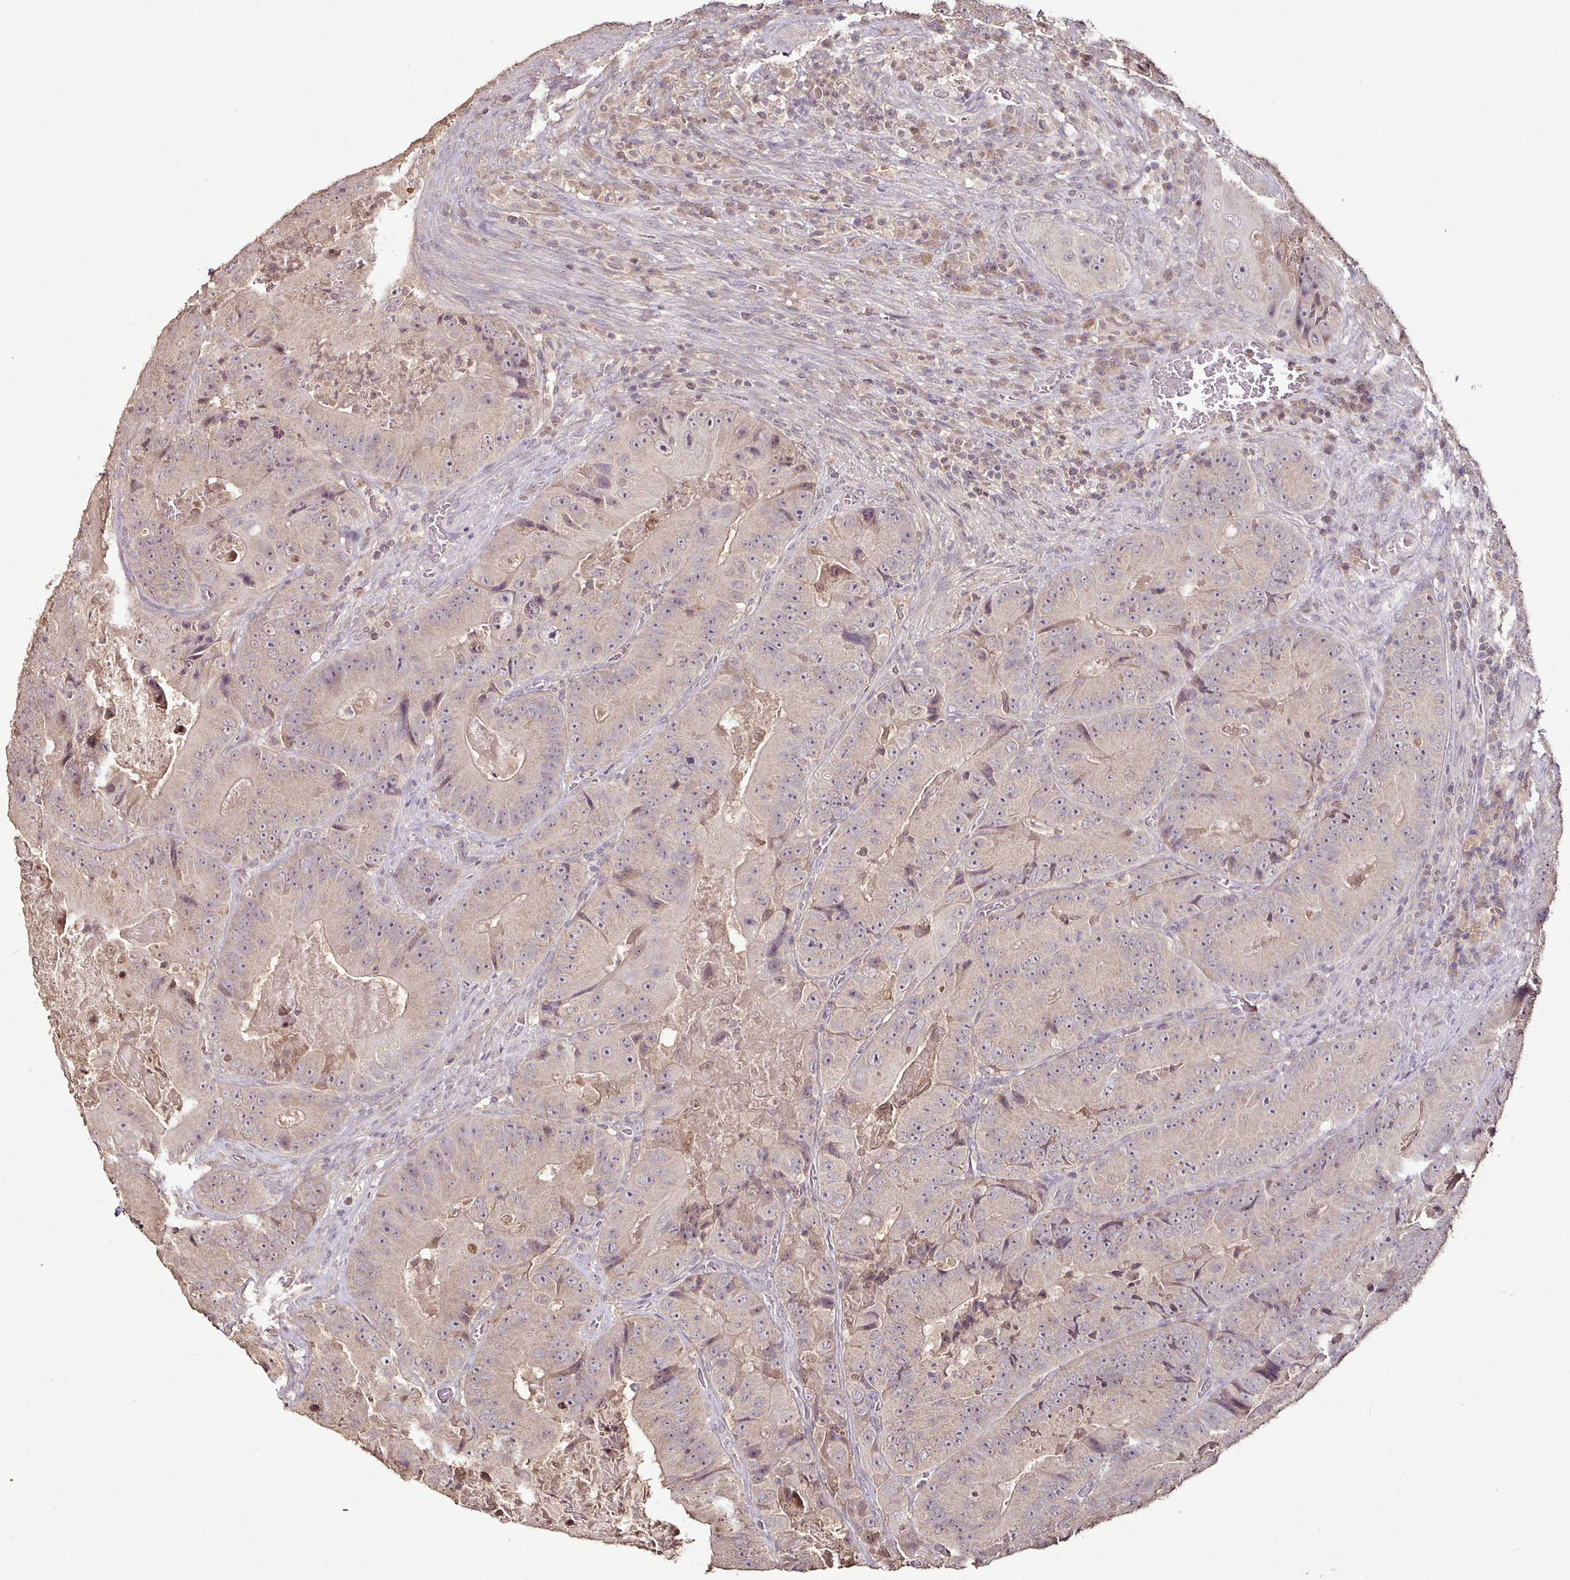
{"staining": {"intensity": "weak", "quantity": "25%-75%", "location": "cytoplasmic/membranous"}, "tissue": "colorectal cancer", "cell_type": "Tumor cells", "image_type": "cancer", "snomed": [{"axis": "morphology", "description": "Adenocarcinoma, NOS"}, {"axis": "topography", "description": "Colon"}], "caption": "Colorectal cancer (adenocarcinoma) stained with a brown dye displays weak cytoplasmic/membranous positive positivity in approximately 25%-75% of tumor cells.", "gene": "RPL38", "patient": {"sex": "female", "age": 86}}